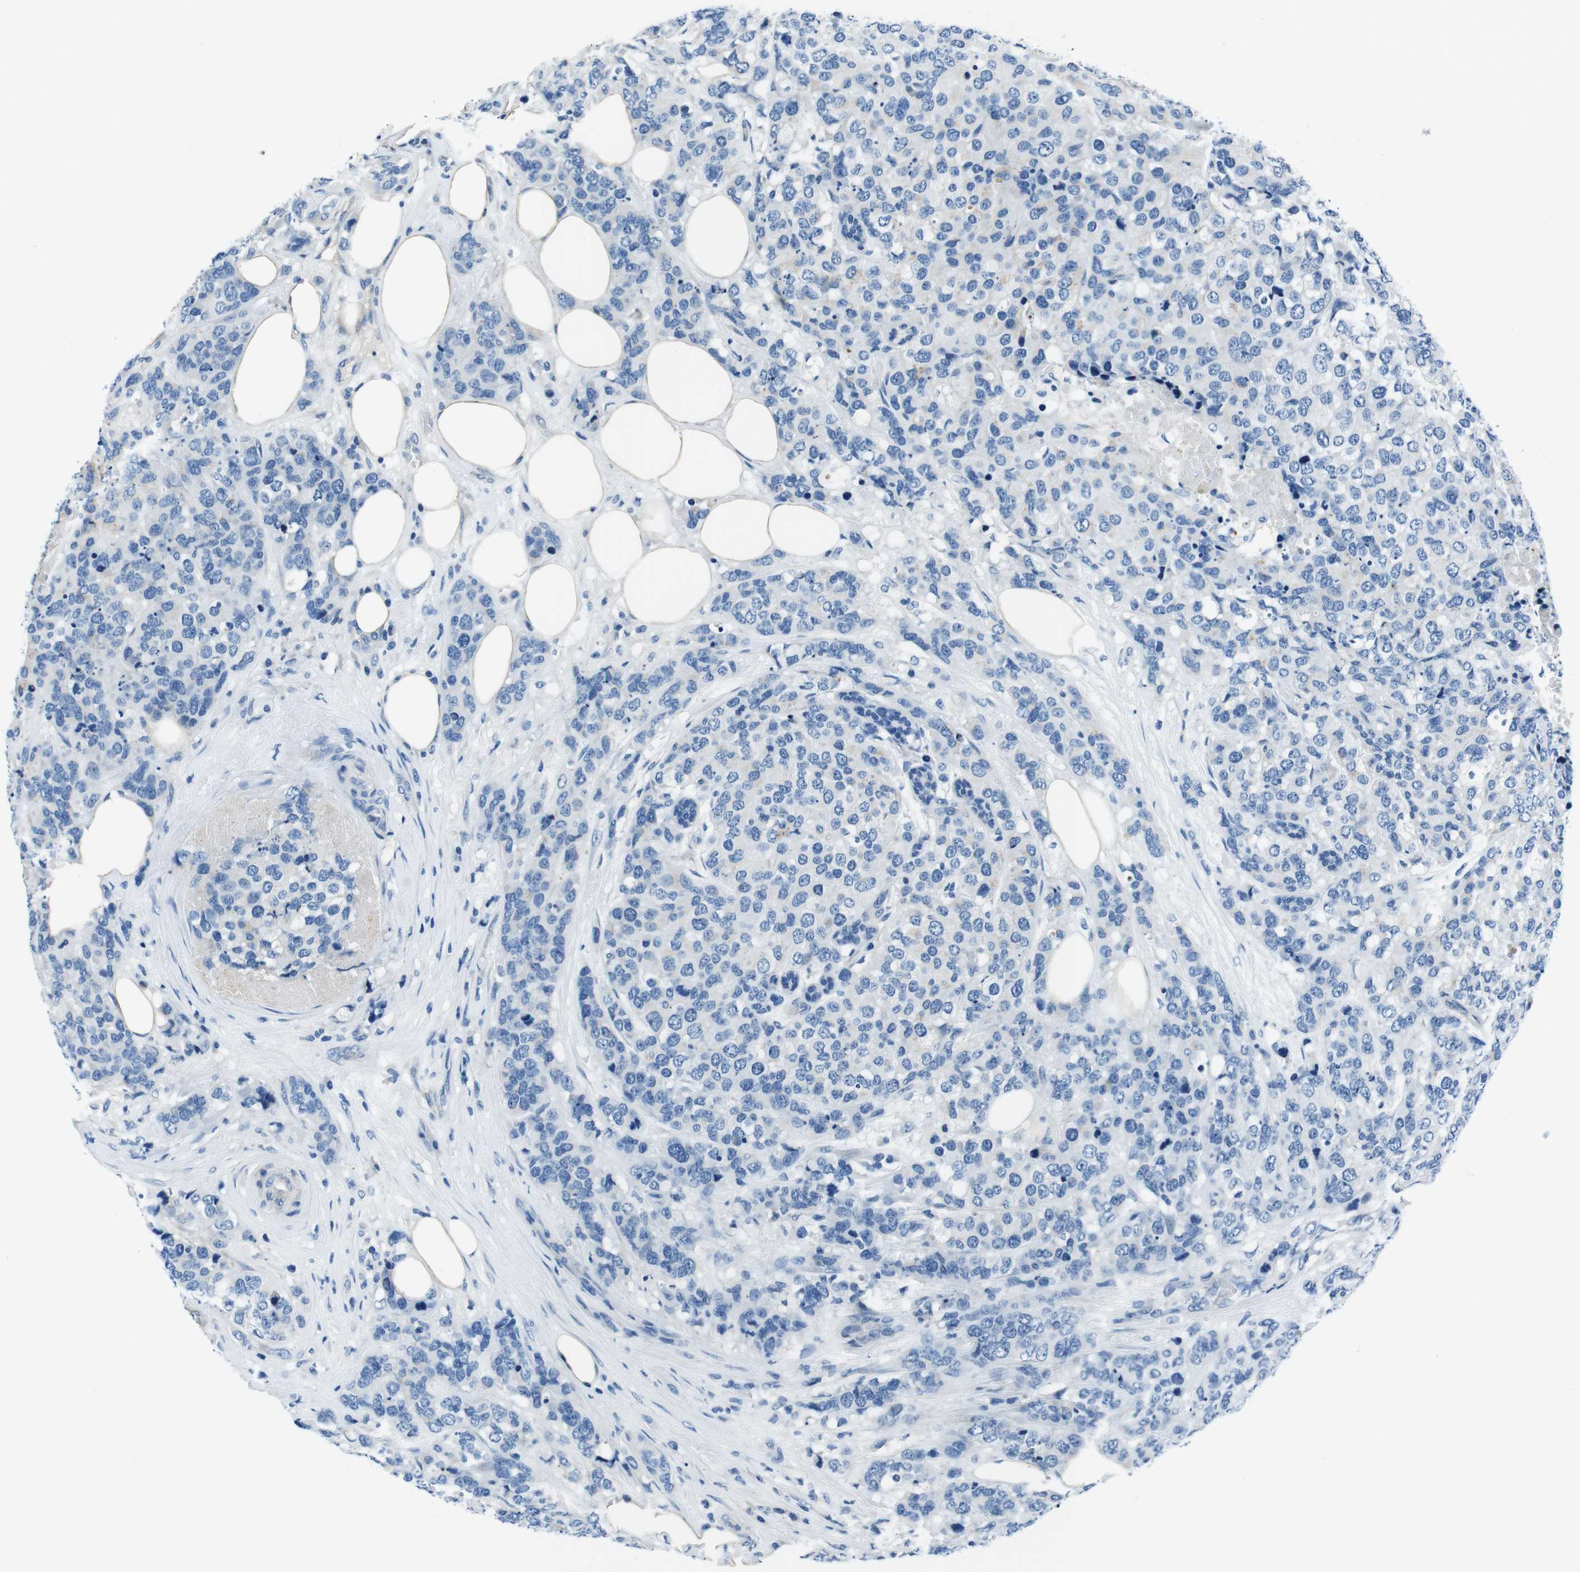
{"staining": {"intensity": "negative", "quantity": "none", "location": "none"}, "tissue": "breast cancer", "cell_type": "Tumor cells", "image_type": "cancer", "snomed": [{"axis": "morphology", "description": "Lobular carcinoma"}, {"axis": "topography", "description": "Breast"}], "caption": "A high-resolution micrograph shows IHC staining of breast cancer (lobular carcinoma), which displays no significant staining in tumor cells.", "gene": "CASQ1", "patient": {"sex": "female", "age": 59}}